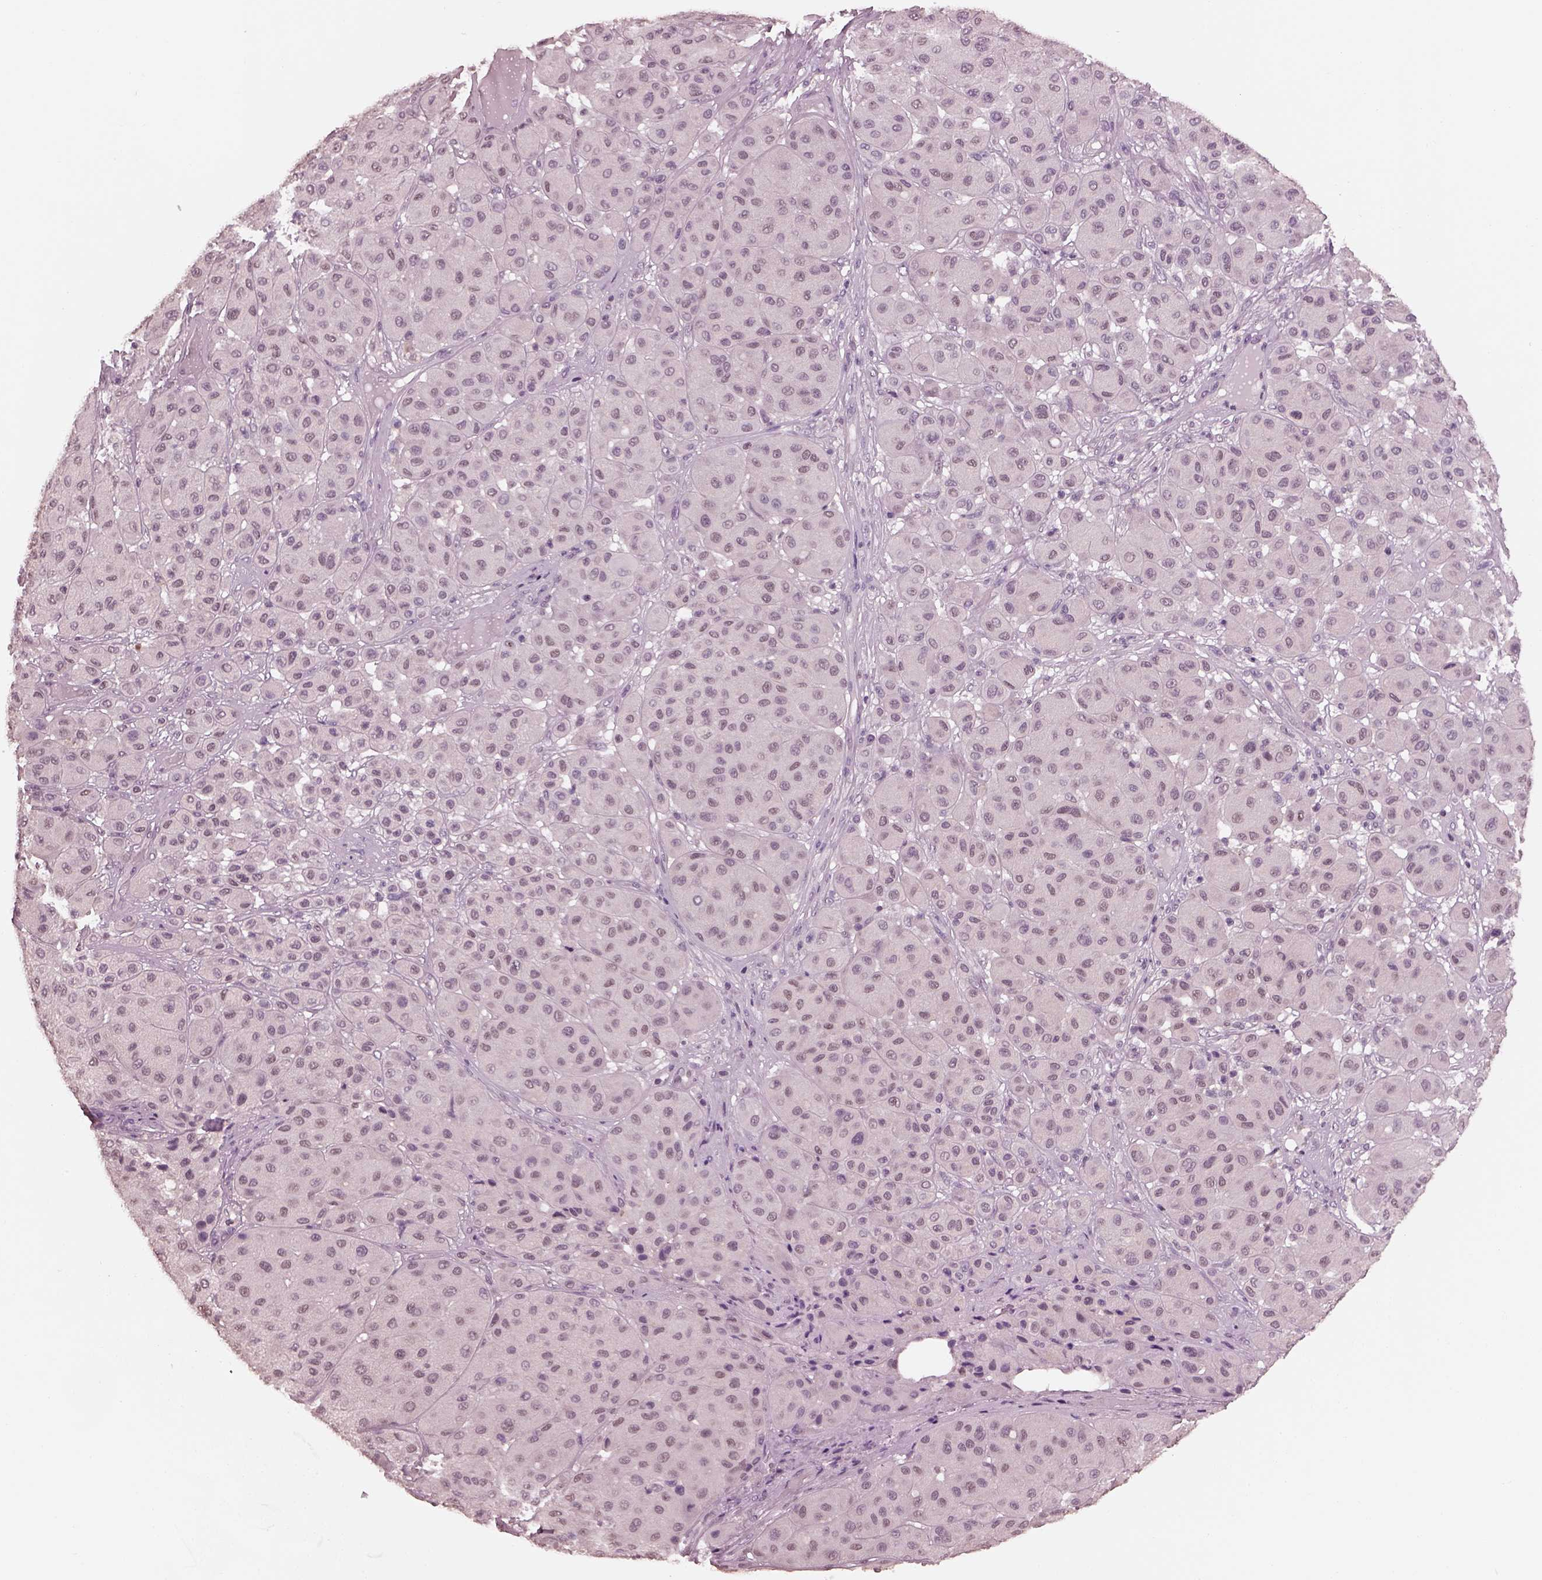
{"staining": {"intensity": "negative", "quantity": "none", "location": "none"}, "tissue": "melanoma", "cell_type": "Tumor cells", "image_type": "cancer", "snomed": [{"axis": "morphology", "description": "Malignant melanoma, Metastatic site"}, {"axis": "topography", "description": "Smooth muscle"}], "caption": "Immunohistochemistry (IHC) of malignant melanoma (metastatic site) shows no positivity in tumor cells.", "gene": "TSKS", "patient": {"sex": "male", "age": 41}}